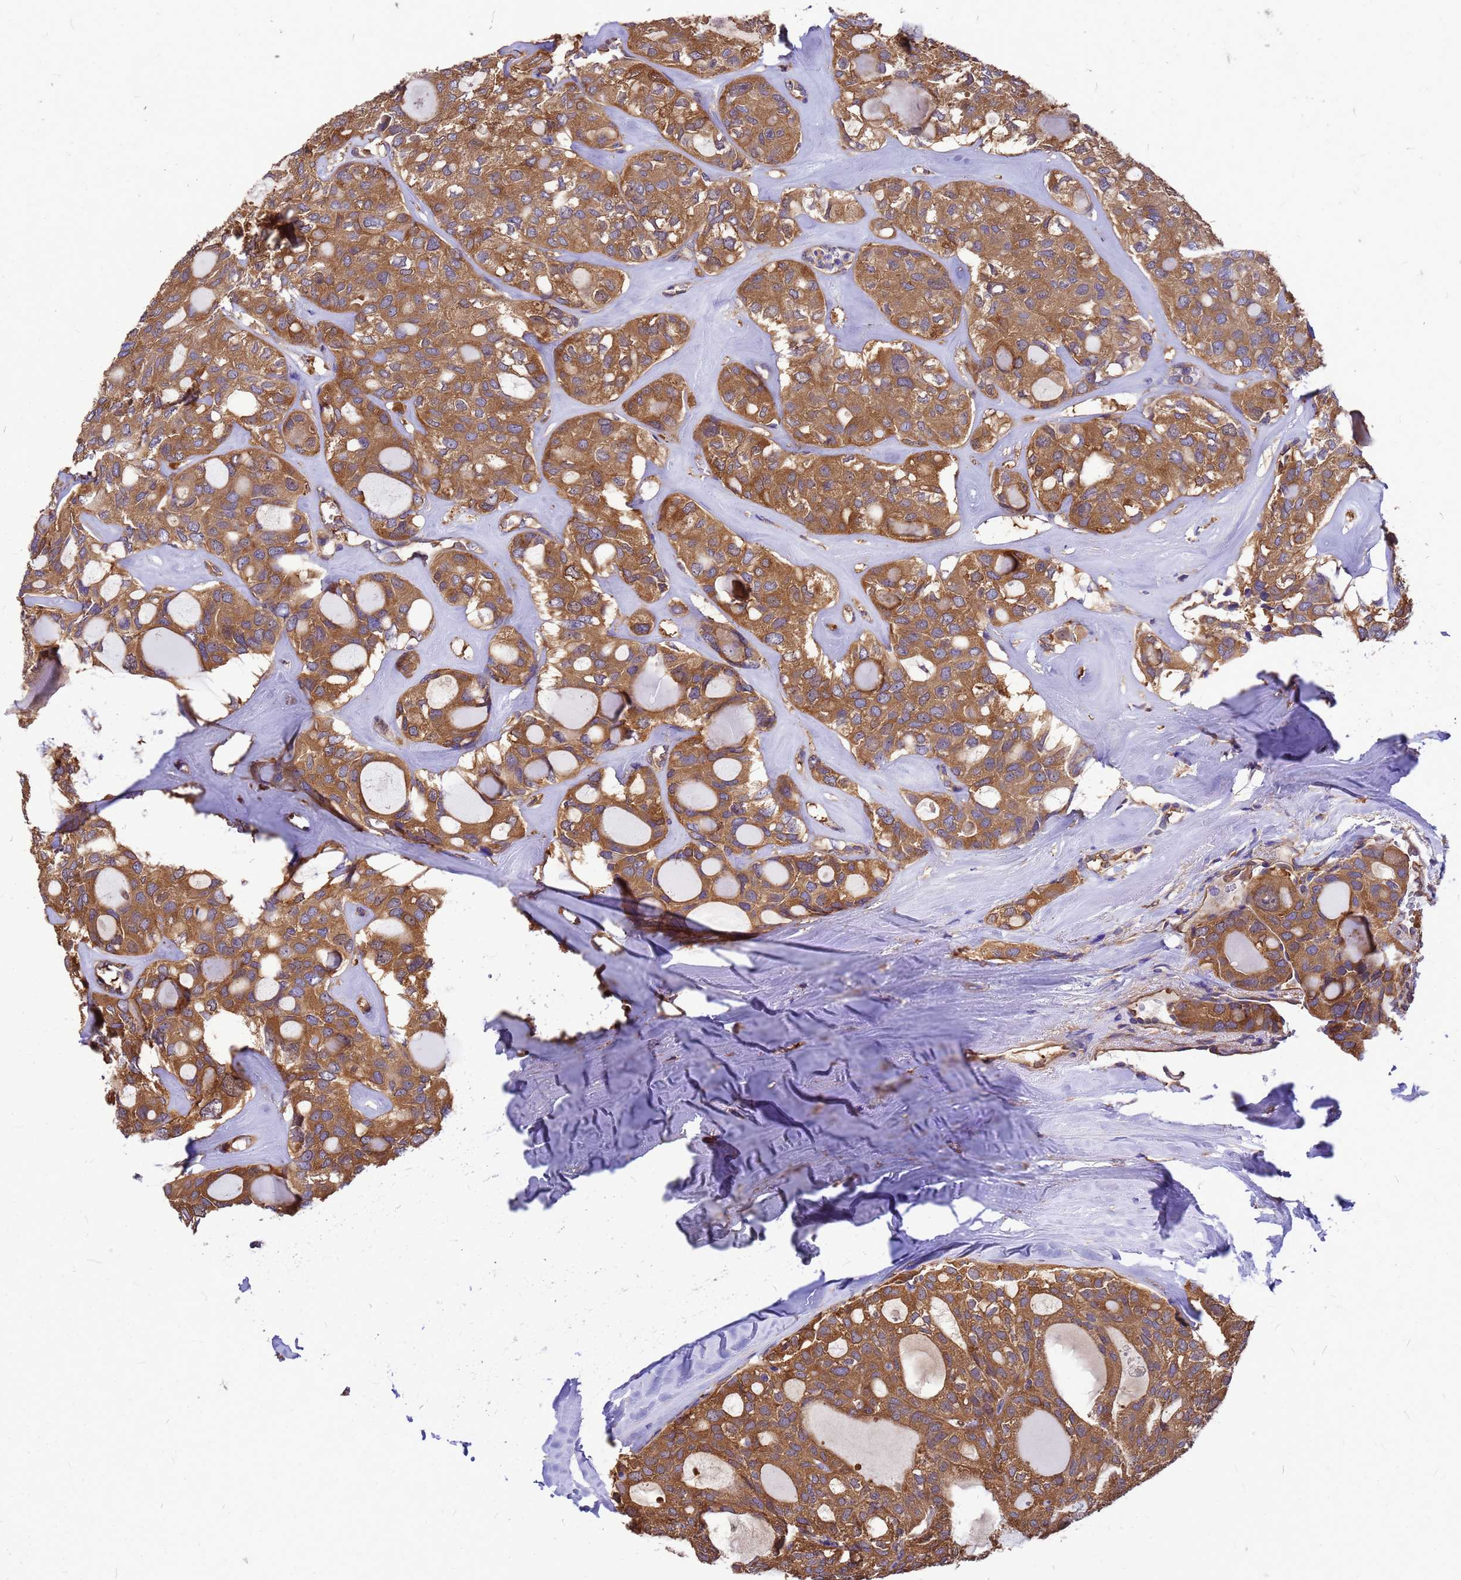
{"staining": {"intensity": "moderate", "quantity": ">75%", "location": "cytoplasmic/membranous"}, "tissue": "thyroid cancer", "cell_type": "Tumor cells", "image_type": "cancer", "snomed": [{"axis": "morphology", "description": "Follicular adenoma carcinoma, NOS"}, {"axis": "topography", "description": "Thyroid gland"}], "caption": "Moderate cytoplasmic/membranous expression for a protein is appreciated in about >75% of tumor cells of thyroid follicular adenoma carcinoma using immunohistochemistry.", "gene": "GID4", "patient": {"sex": "male", "age": 75}}